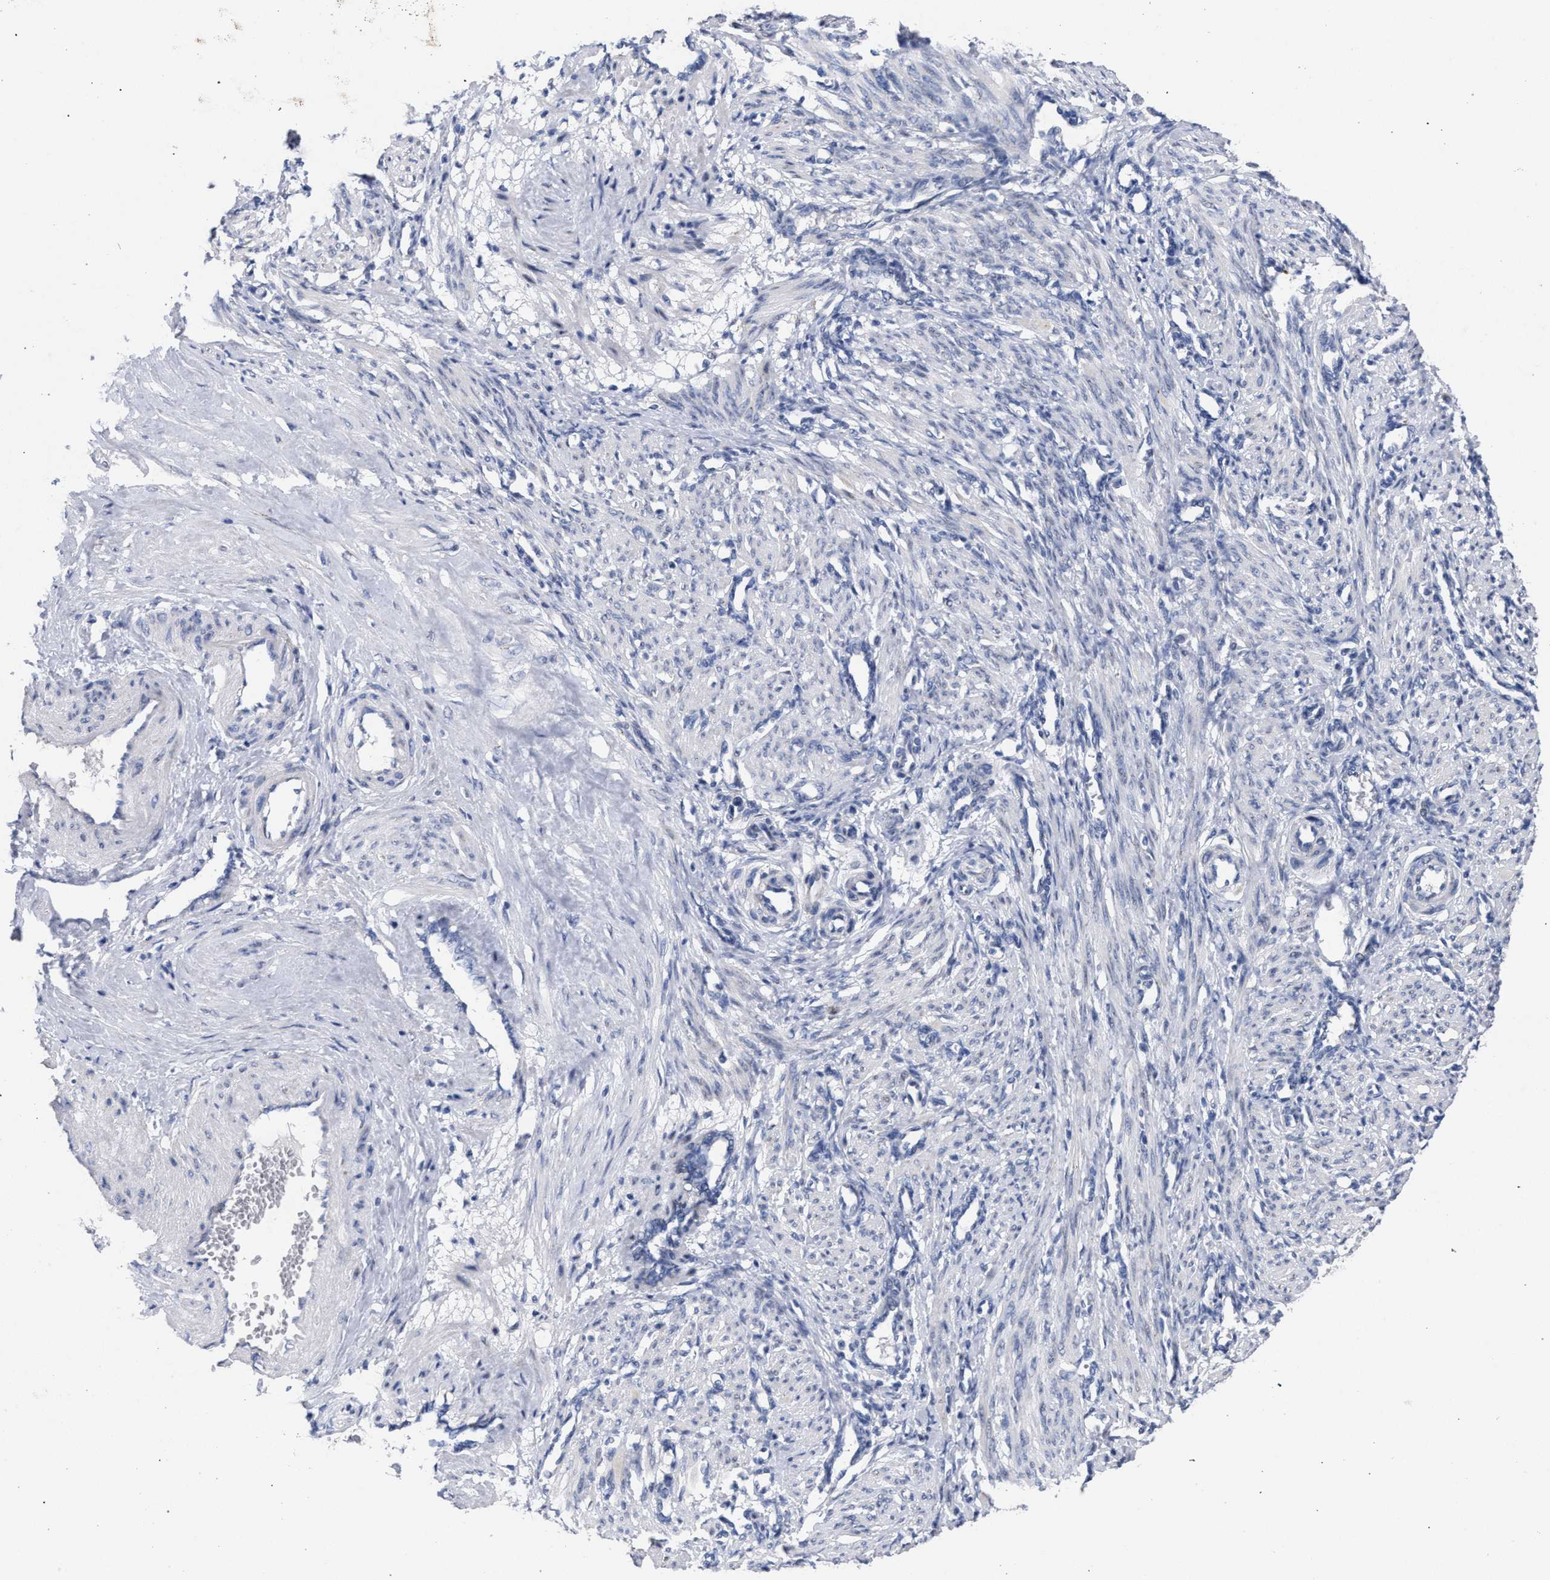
{"staining": {"intensity": "weak", "quantity": "<25%", "location": "cytoplasmic/membranous"}, "tissue": "smooth muscle", "cell_type": "Smooth muscle cells", "image_type": "normal", "snomed": [{"axis": "morphology", "description": "Normal tissue, NOS"}, {"axis": "topography", "description": "Endometrium"}], "caption": "DAB (3,3'-diaminobenzidine) immunohistochemical staining of unremarkable smooth muscle exhibits no significant expression in smooth muscle cells.", "gene": "GOLGA2", "patient": {"sex": "female", "age": 33}}